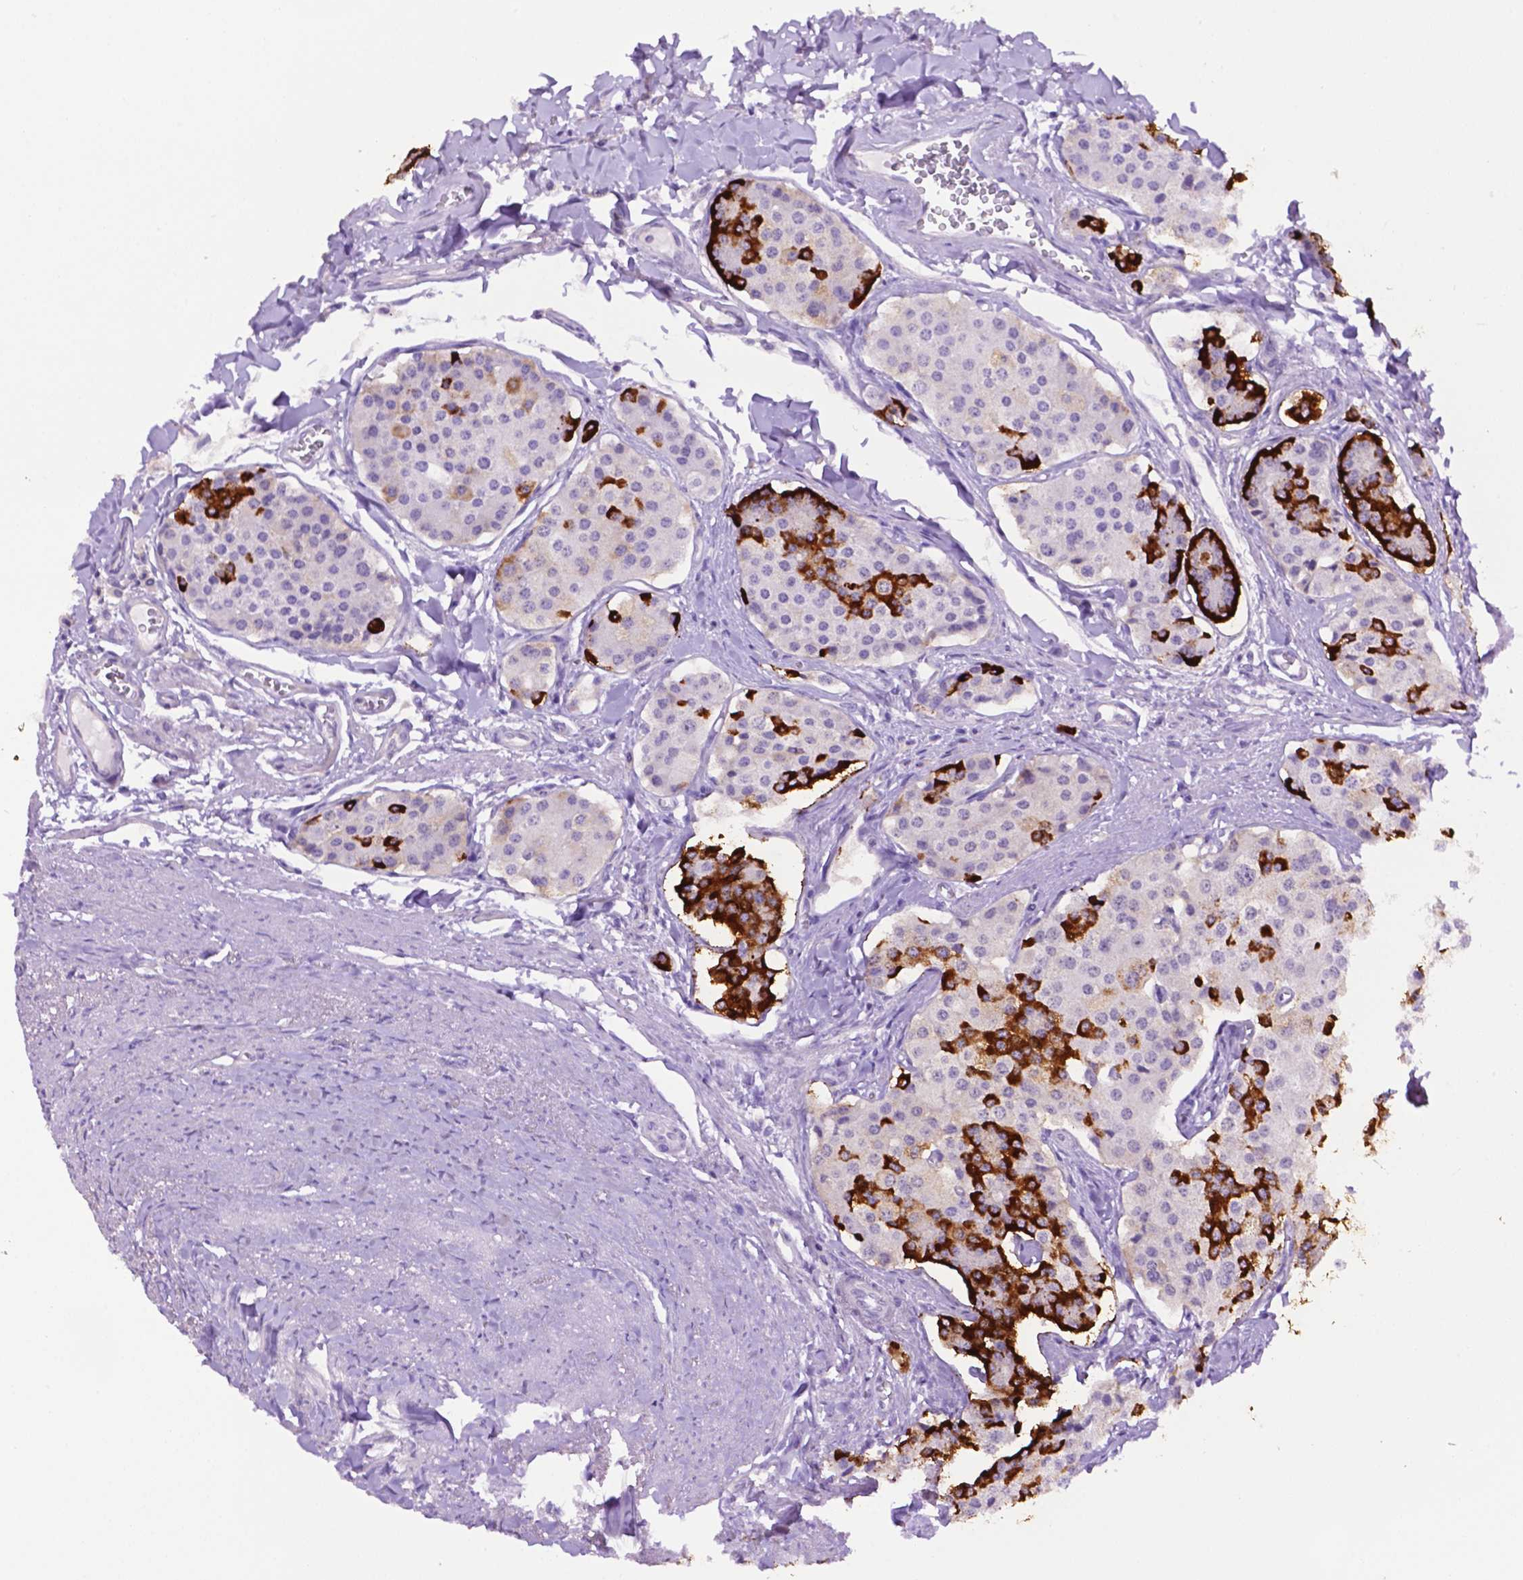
{"staining": {"intensity": "strong", "quantity": "25%-75%", "location": "cytoplasmic/membranous"}, "tissue": "carcinoid", "cell_type": "Tumor cells", "image_type": "cancer", "snomed": [{"axis": "morphology", "description": "Carcinoid, malignant, NOS"}, {"axis": "topography", "description": "Small intestine"}], "caption": "Immunohistochemistry (IHC) image of neoplastic tissue: malignant carcinoid stained using immunohistochemistry exhibits high levels of strong protein expression localized specifically in the cytoplasmic/membranous of tumor cells, appearing as a cytoplasmic/membranous brown color.", "gene": "TACSTD2", "patient": {"sex": "female", "age": 65}}